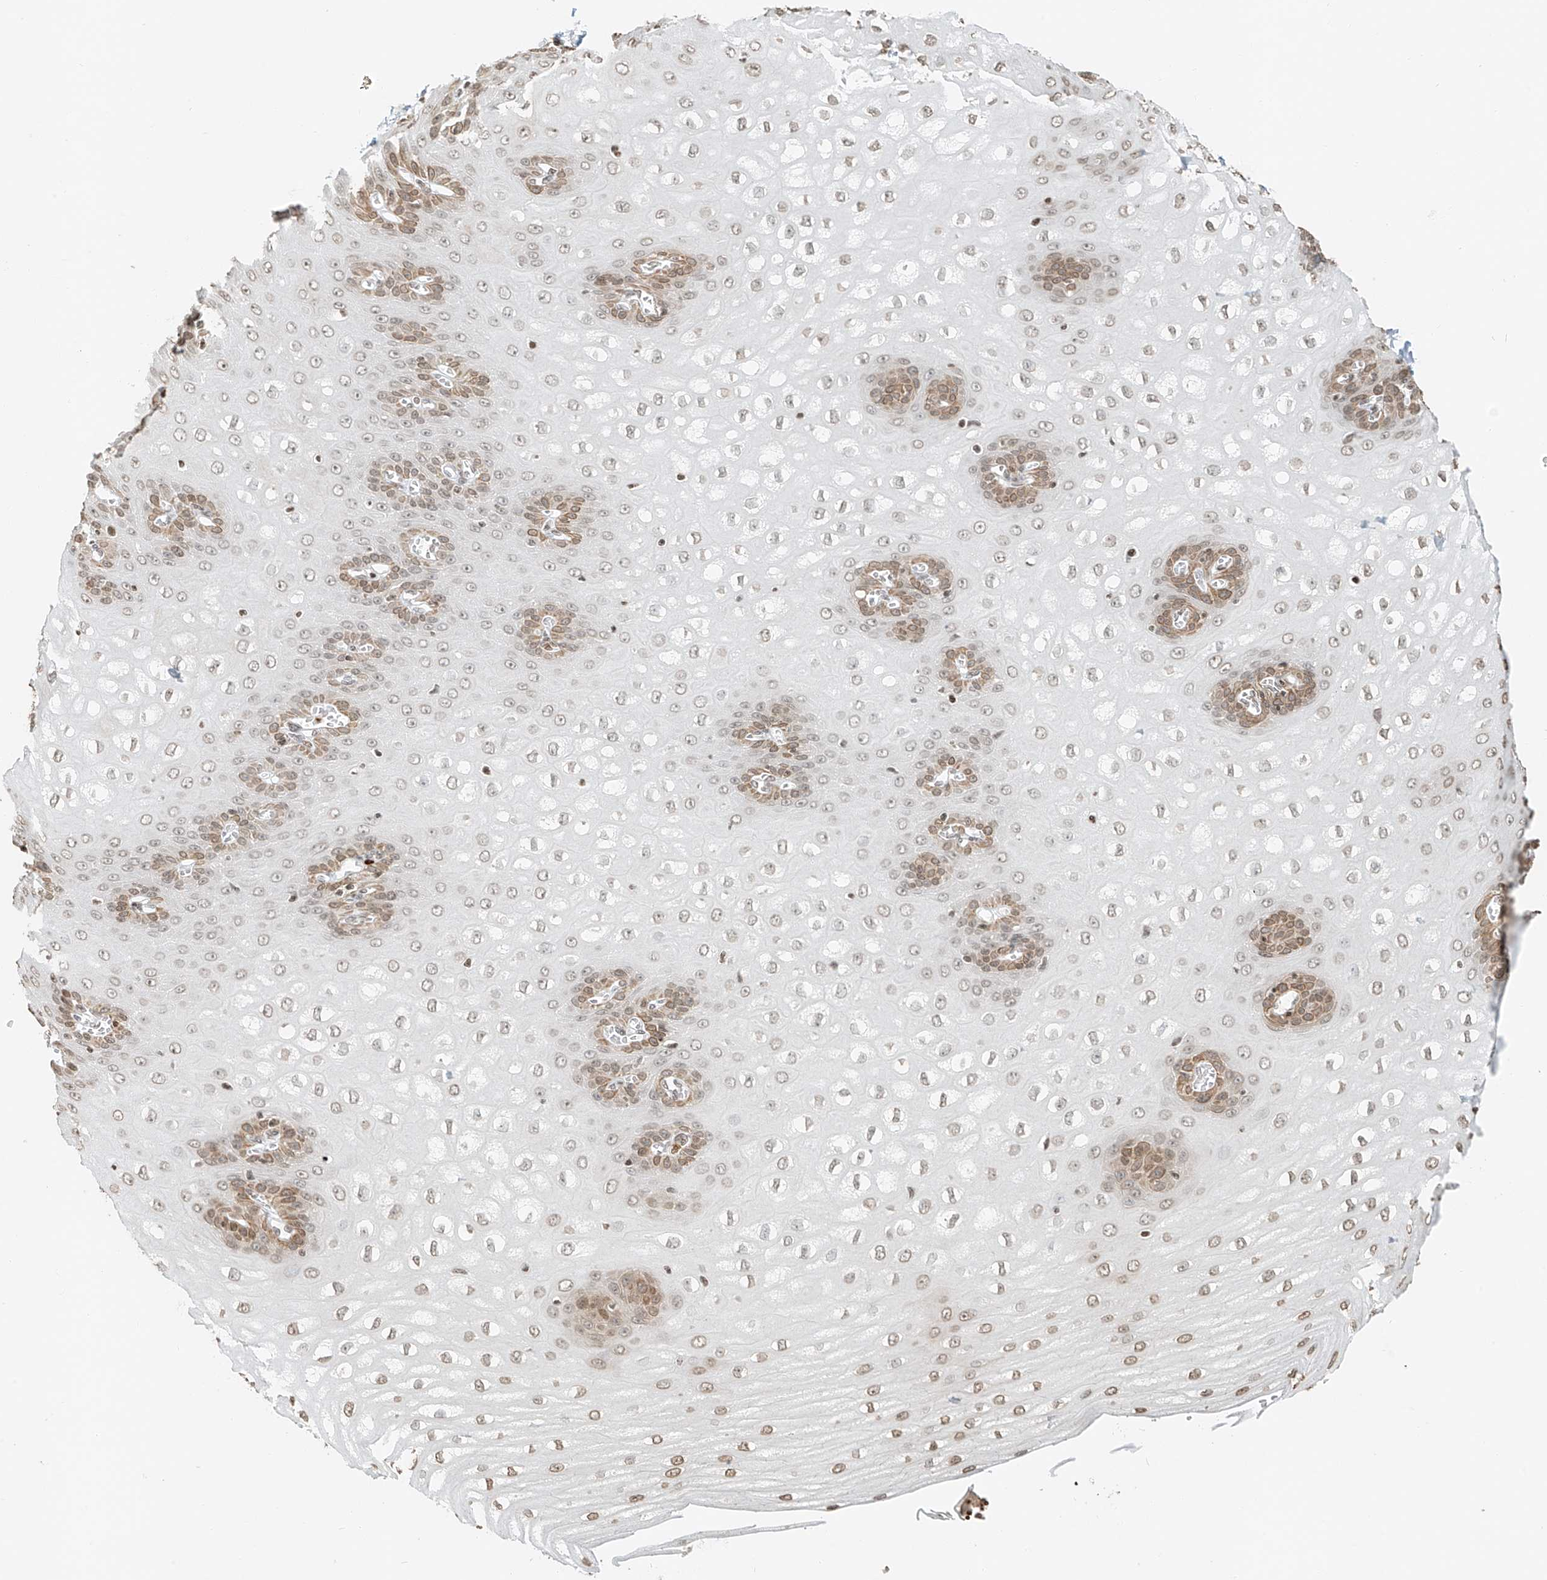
{"staining": {"intensity": "moderate", "quantity": ">75%", "location": "cytoplasmic/membranous,nuclear"}, "tissue": "esophagus", "cell_type": "Squamous epithelial cells", "image_type": "normal", "snomed": [{"axis": "morphology", "description": "Normal tissue, NOS"}, {"axis": "topography", "description": "Esophagus"}], "caption": "Squamous epithelial cells exhibit moderate cytoplasmic/membranous,nuclear expression in about >75% of cells in unremarkable esophagus. The protein of interest is stained brown, and the nuclei are stained in blue (DAB (3,3'-diaminobenzidine) IHC with brightfield microscopy, high magnification).", "gene": "C17orf58", "patient": {"sex": "male", "age": 60}}